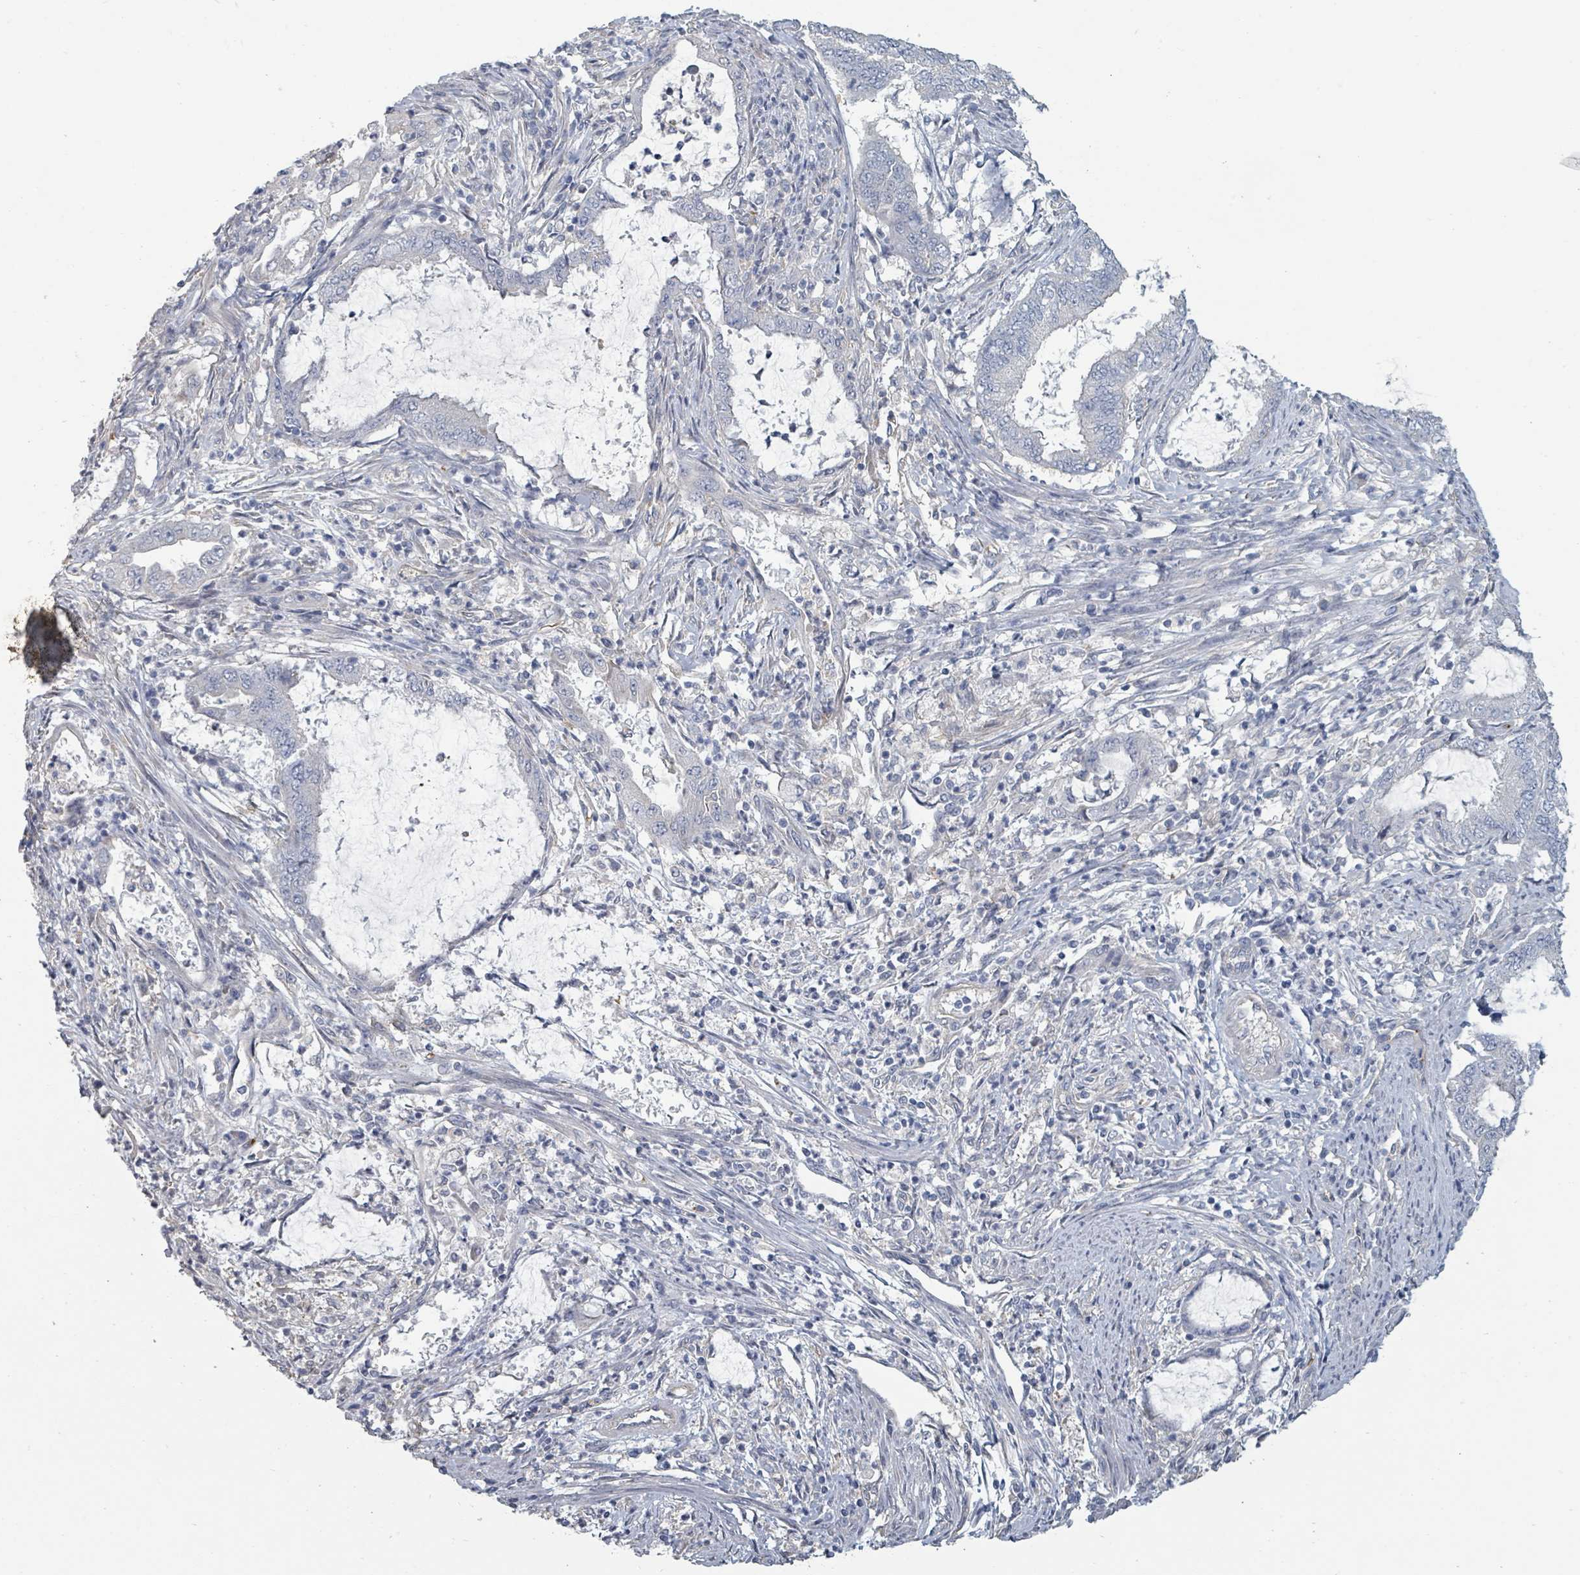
{"staining": {"intensity": "negative", "quantity": "none", "location": "none"}, "tissue": "endometrial cancer", "cell_type": "Tumor cells", "image_type": "cancer", "snomed": [{"axis": "morphology", "description": "Adenocarcinoma, NOS"}, {"axis": "topography", "description": "Endometrium"}], "caption": "An immunohistochemistry micrograph of endometrial cancer is shown. There is no staining in tumor cells of endometrial cancer.", "gene": "PLAUR", "patient": {"sex": "female", "age": 51}}